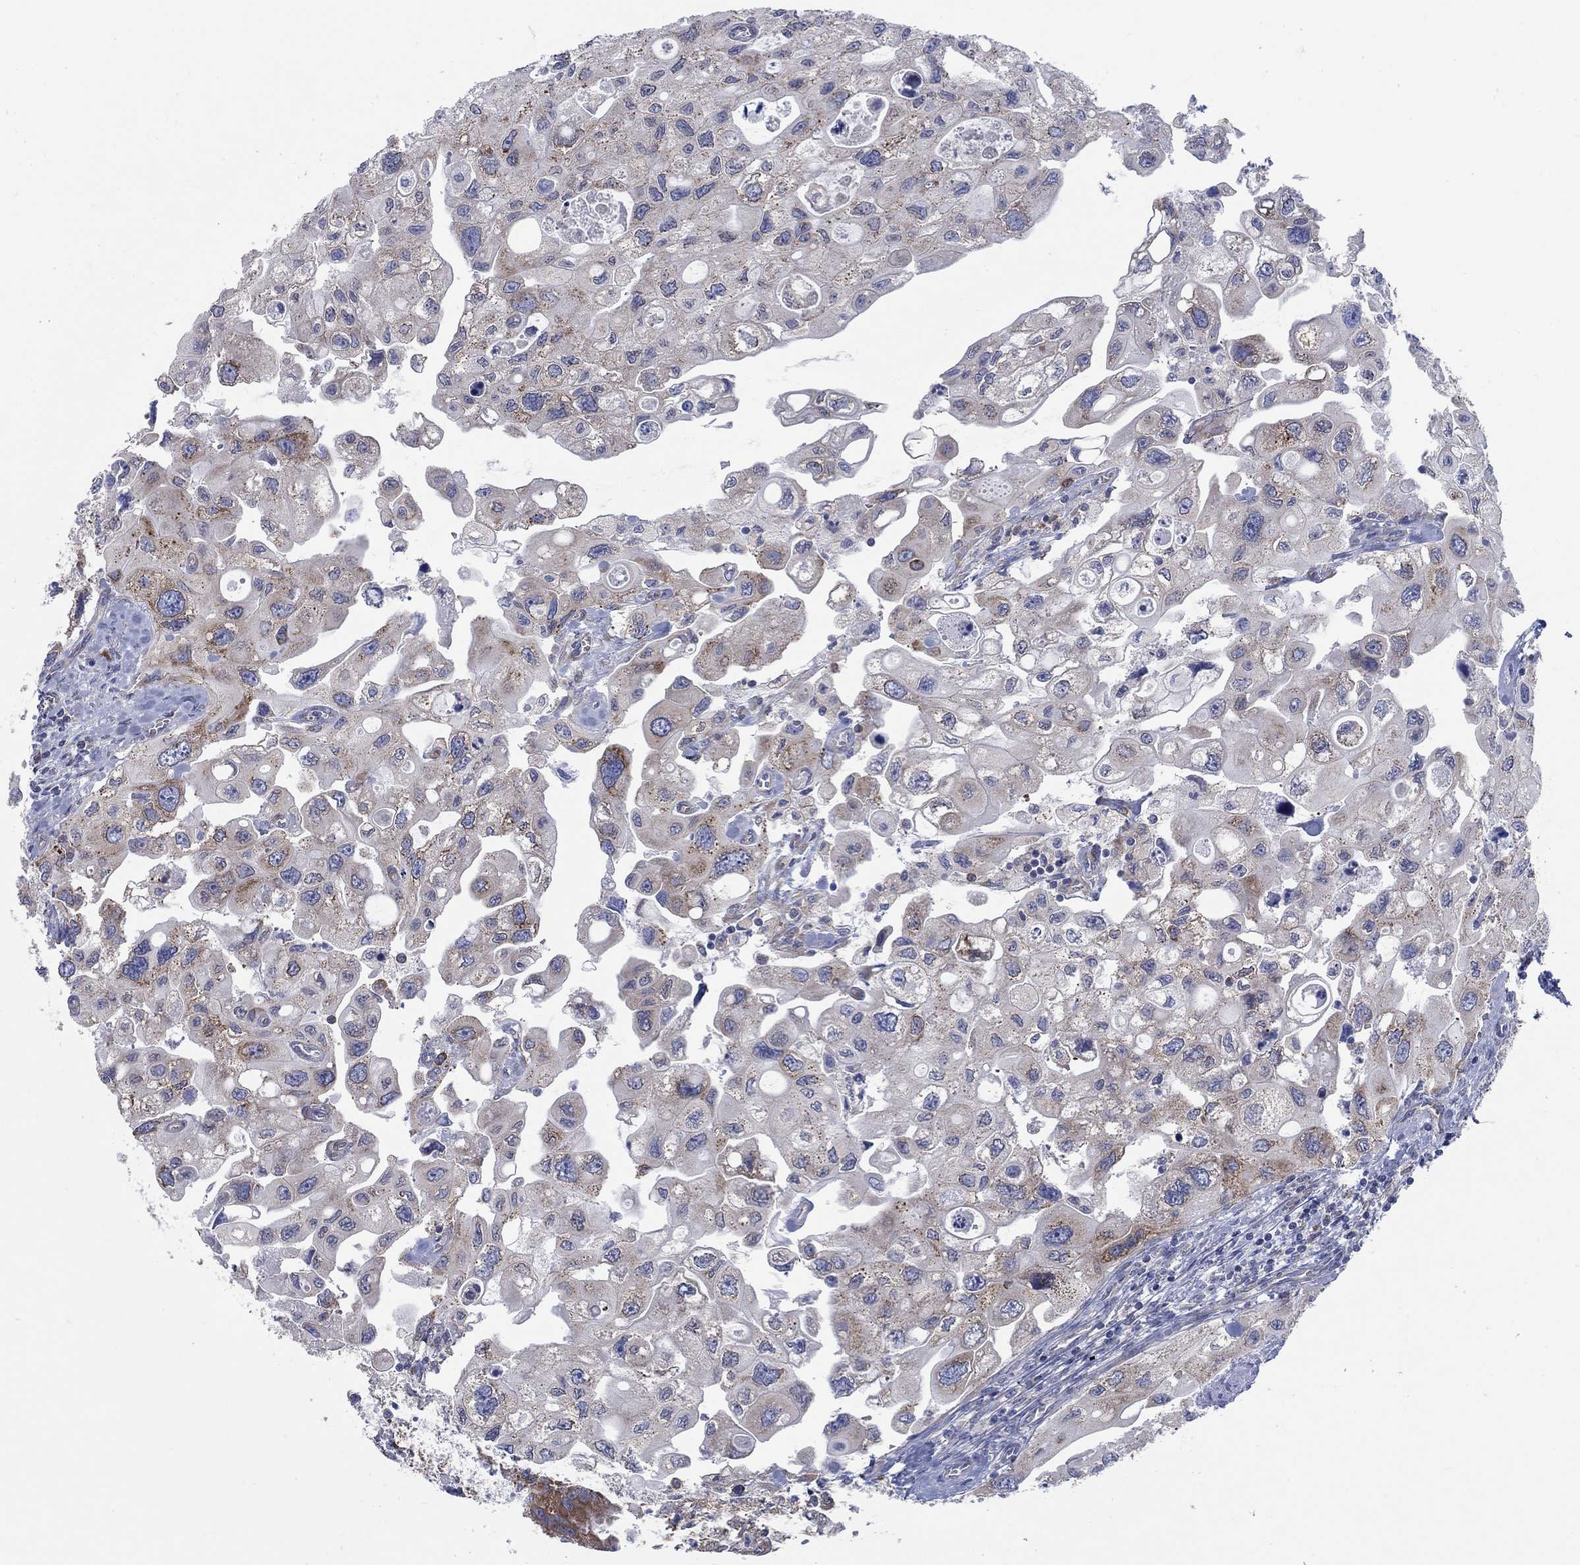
{"staining": {"intensity": "moderate", "quantity": "<25%", "location": "cytoplasmic/membranous"}, "tissue": "urothelial cancer", "cell_type": "Tumor cells", "image_type": "cancer", "snomed": [{"axis": "morphology", "description": "Urothelial carcinoma, High grade"}, {"axis": "topography", "description": "Urinary bladder"}], "caption": "Urothelial cancer tissue exhibits moderate cytoplasmic/membranous expression in approximately <25% of tumor cells, visualized by immunohistochemistry.", "gene": "TMEM59", "patient": {"sex": "male", "age": 59}}